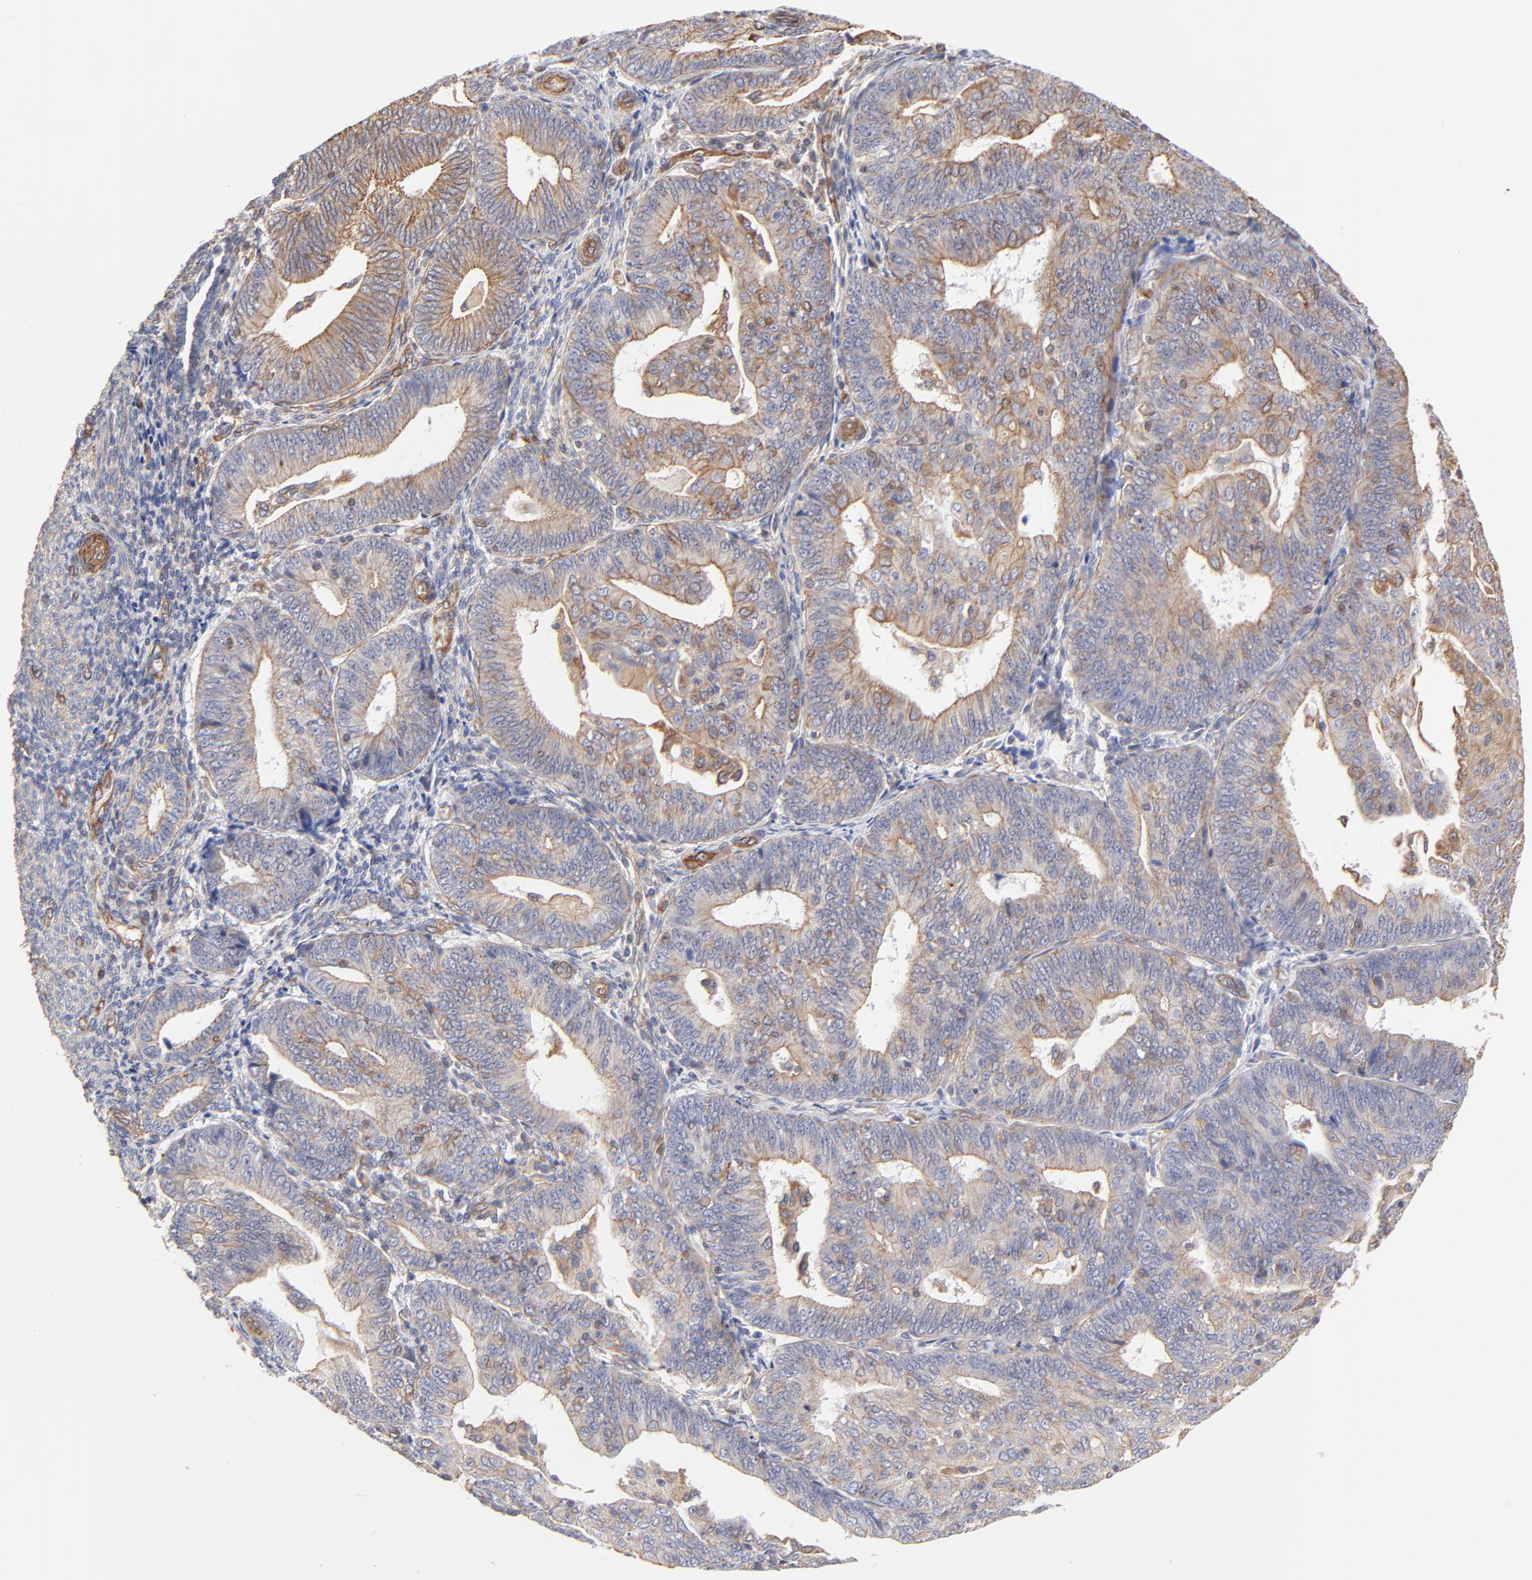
{"staining": {"intensity": "moderate", "quantity": ">75%", "location": "cytoplasmic/membranous"}, "tissue": "endometrial cancer", "cell_type": "Tumor cells", "image_type": "cancer", "snomed": [{"axis": "morphology", "description": "Adenocarcinoma, NOS"}, {"axis": "topography", "description": "Endometrium"}], "caption": "Endometrial cancer stained for a protein (brown) demonstrates moderate cytoplasmic/membranous positive staining in about >75% of tumor cells.", "gene": "LRCH2", "patient": {"sex": "female", "age": 56}}